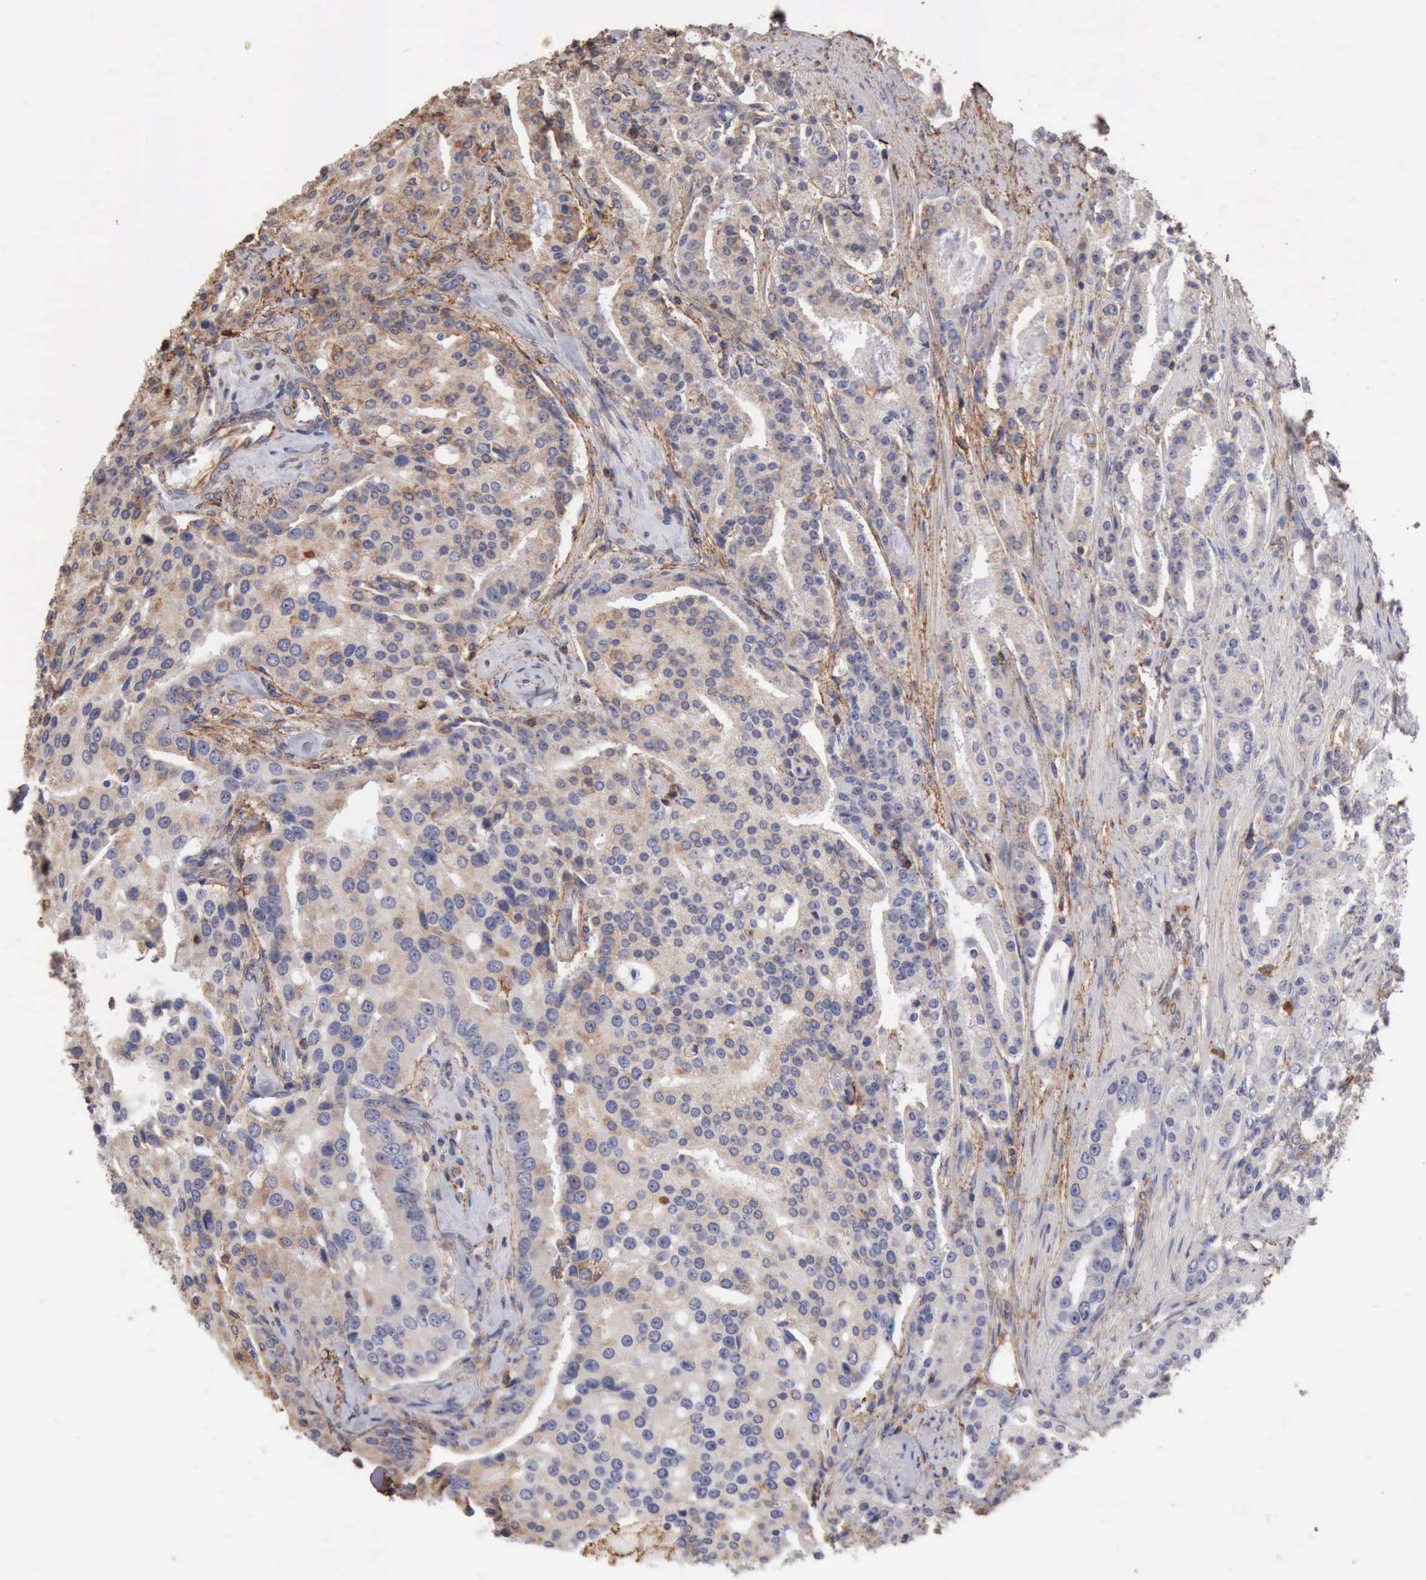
{"staining": {"intensity": "weak", "quantity": "25%-75%", "location": "cytoplasmic/membranous"}, "tissue": "prostate cancer", "cell_type": "Tumor cells", "image_type": "cancer", "snomed": [{"axis": "morphology", "description": "Adenocarcinoma, Medium grade"}, {"axis": "topography", "description": "Prostate"}], "caption": "Immunohistochemical staining of prostate cancer (adenocarcinoma (medium-grade)) exhibits weak cytoplasmic/membranous protein expression in about 25%-75% of tumor cells.", "gene": "GPR101", "patient": {"sex": "male", "age": 72}}